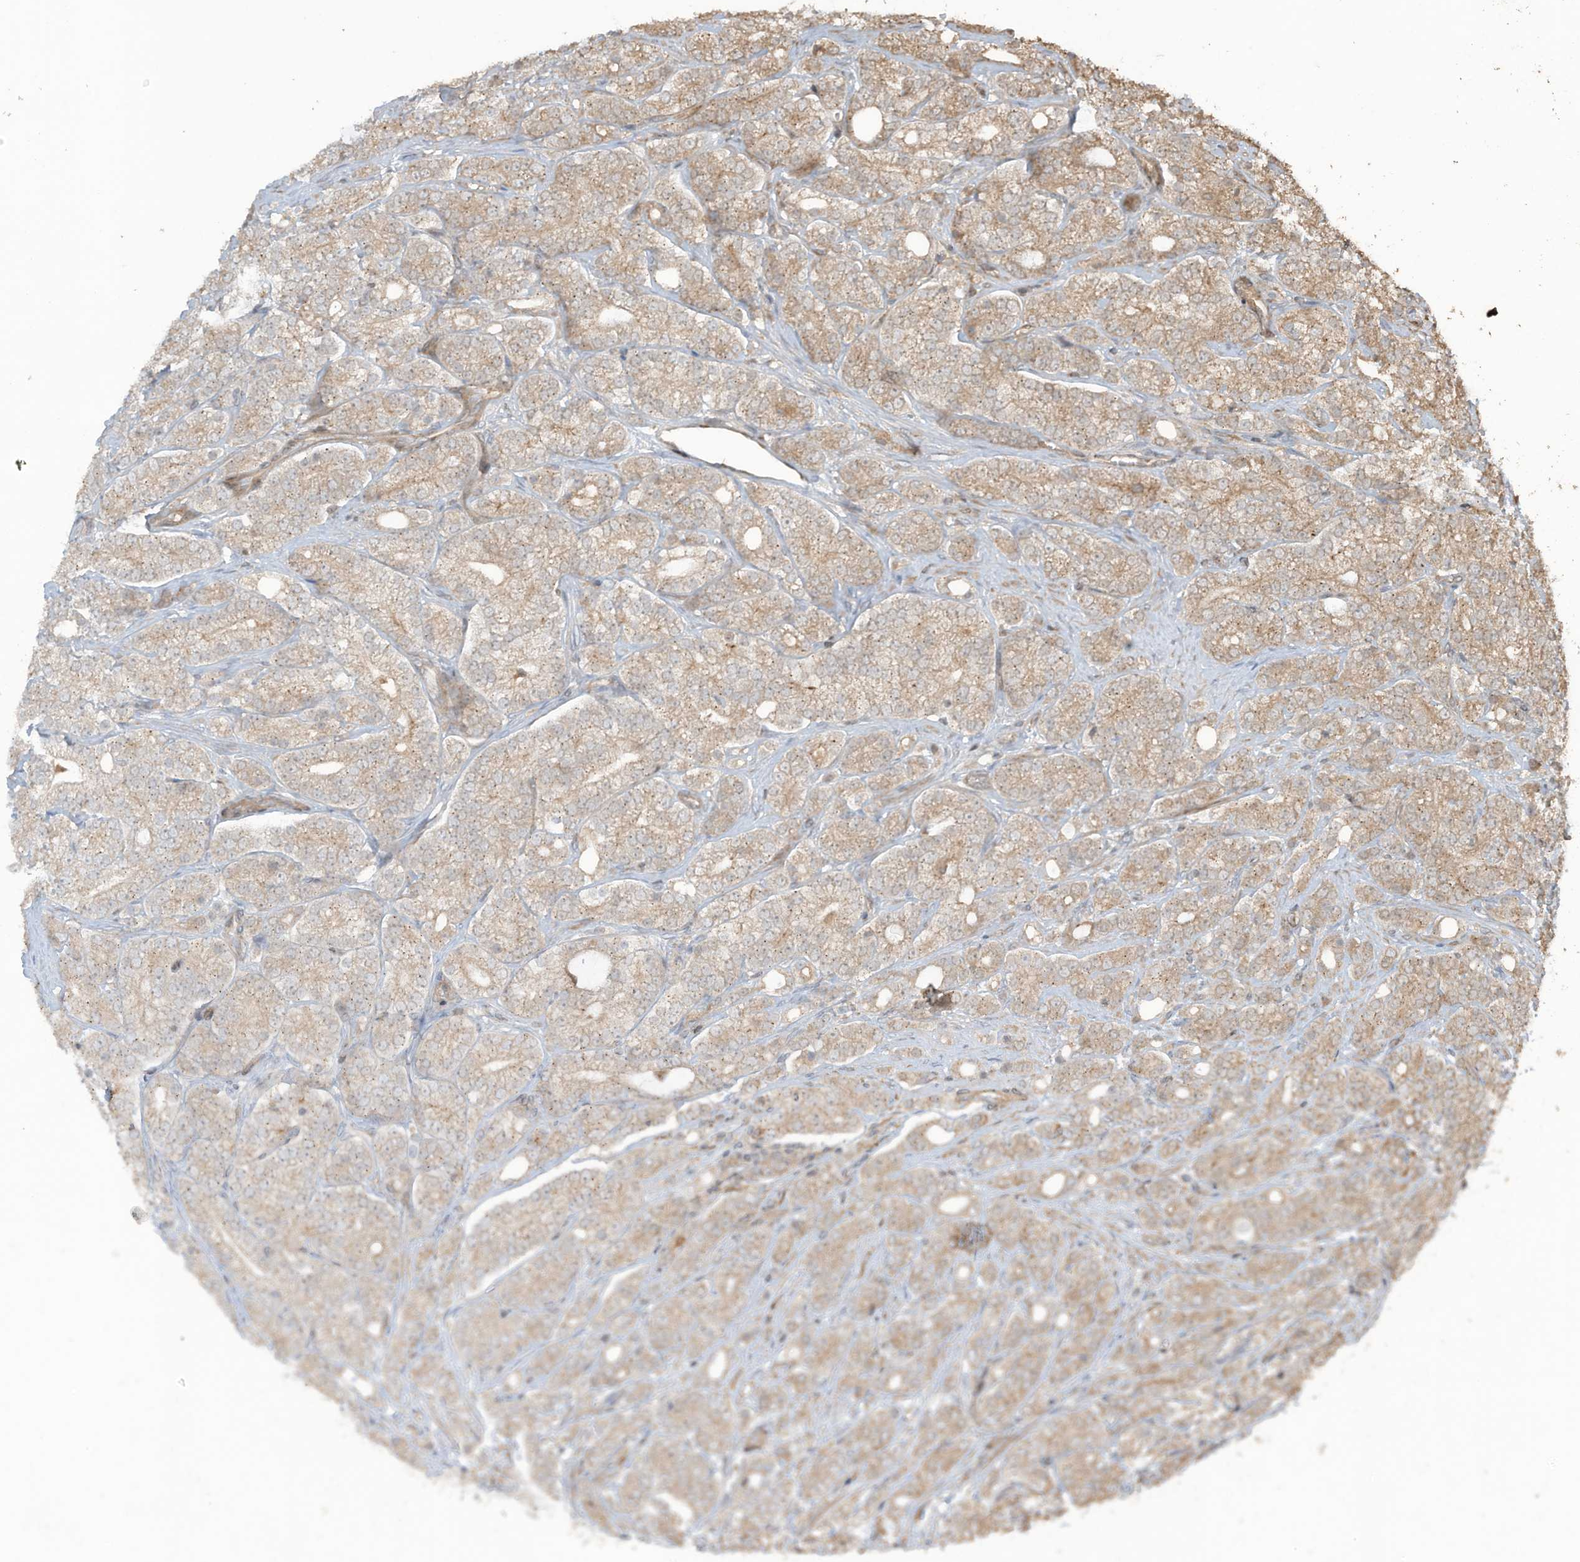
{"staining": {"intensity": "moderate", "quantity": ">75%", "location": "cytoplasmic/membranous"}, "tissue": "prostate cancer", "cell_type": "Tumor cells", "image_type": "cancer", "snomed": [{"axis": "morphology", "description": "Adenocarcinoma, High grade"}, {"axis": "topography", "description": "Prostate"}], "caption": "Moderate cytoplasmic/membranous protein expression is appreciated in about >75% of tumor cells in prostate adenocarcinoma (high-grade).", "gene": "ZNF653", "patient": {"sex": "male", "age": 57}}